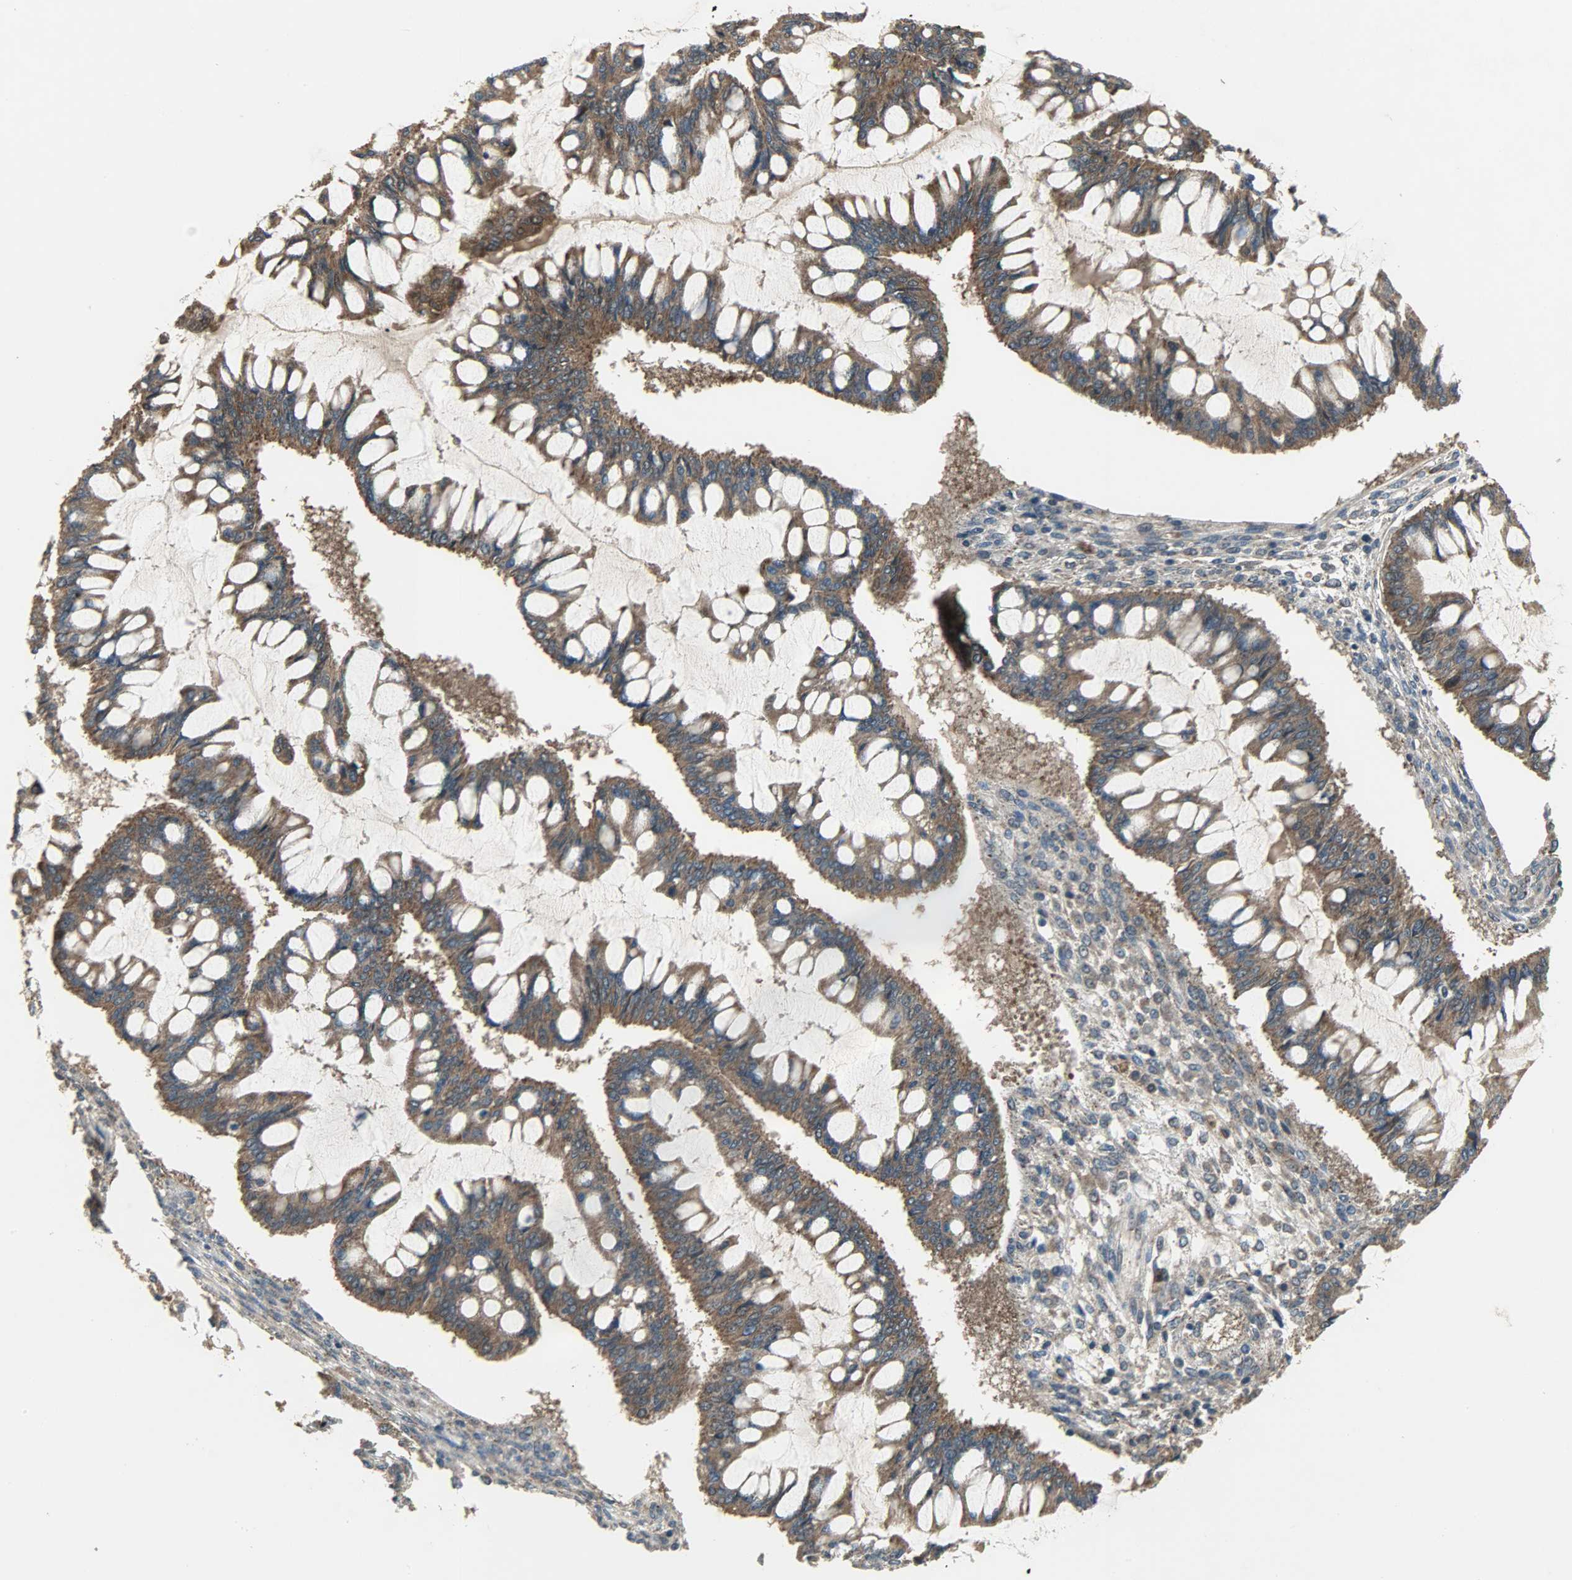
{"staining": {"intensity": "strong", "quantity": ">75%", "location": "cytoplasmic/membranous"}, "tissue": "ovarian cancer", "cell_type": "Tumor cells", "image_type": "cancer", "snomed": [{"axis": "morphology", "description": "Cystadenocarcinoma, mucinous, NOS"}, {"axis": "topography", "description": "Ovary"}], "caption": "Mucinous cystadenocarcinoma (ovarian) stained for a protein reveals strong cytoplasmic/membranous positivity in tumor cells.", "gene": "AMT", "patient": {"sex": "female", "age": 73}}